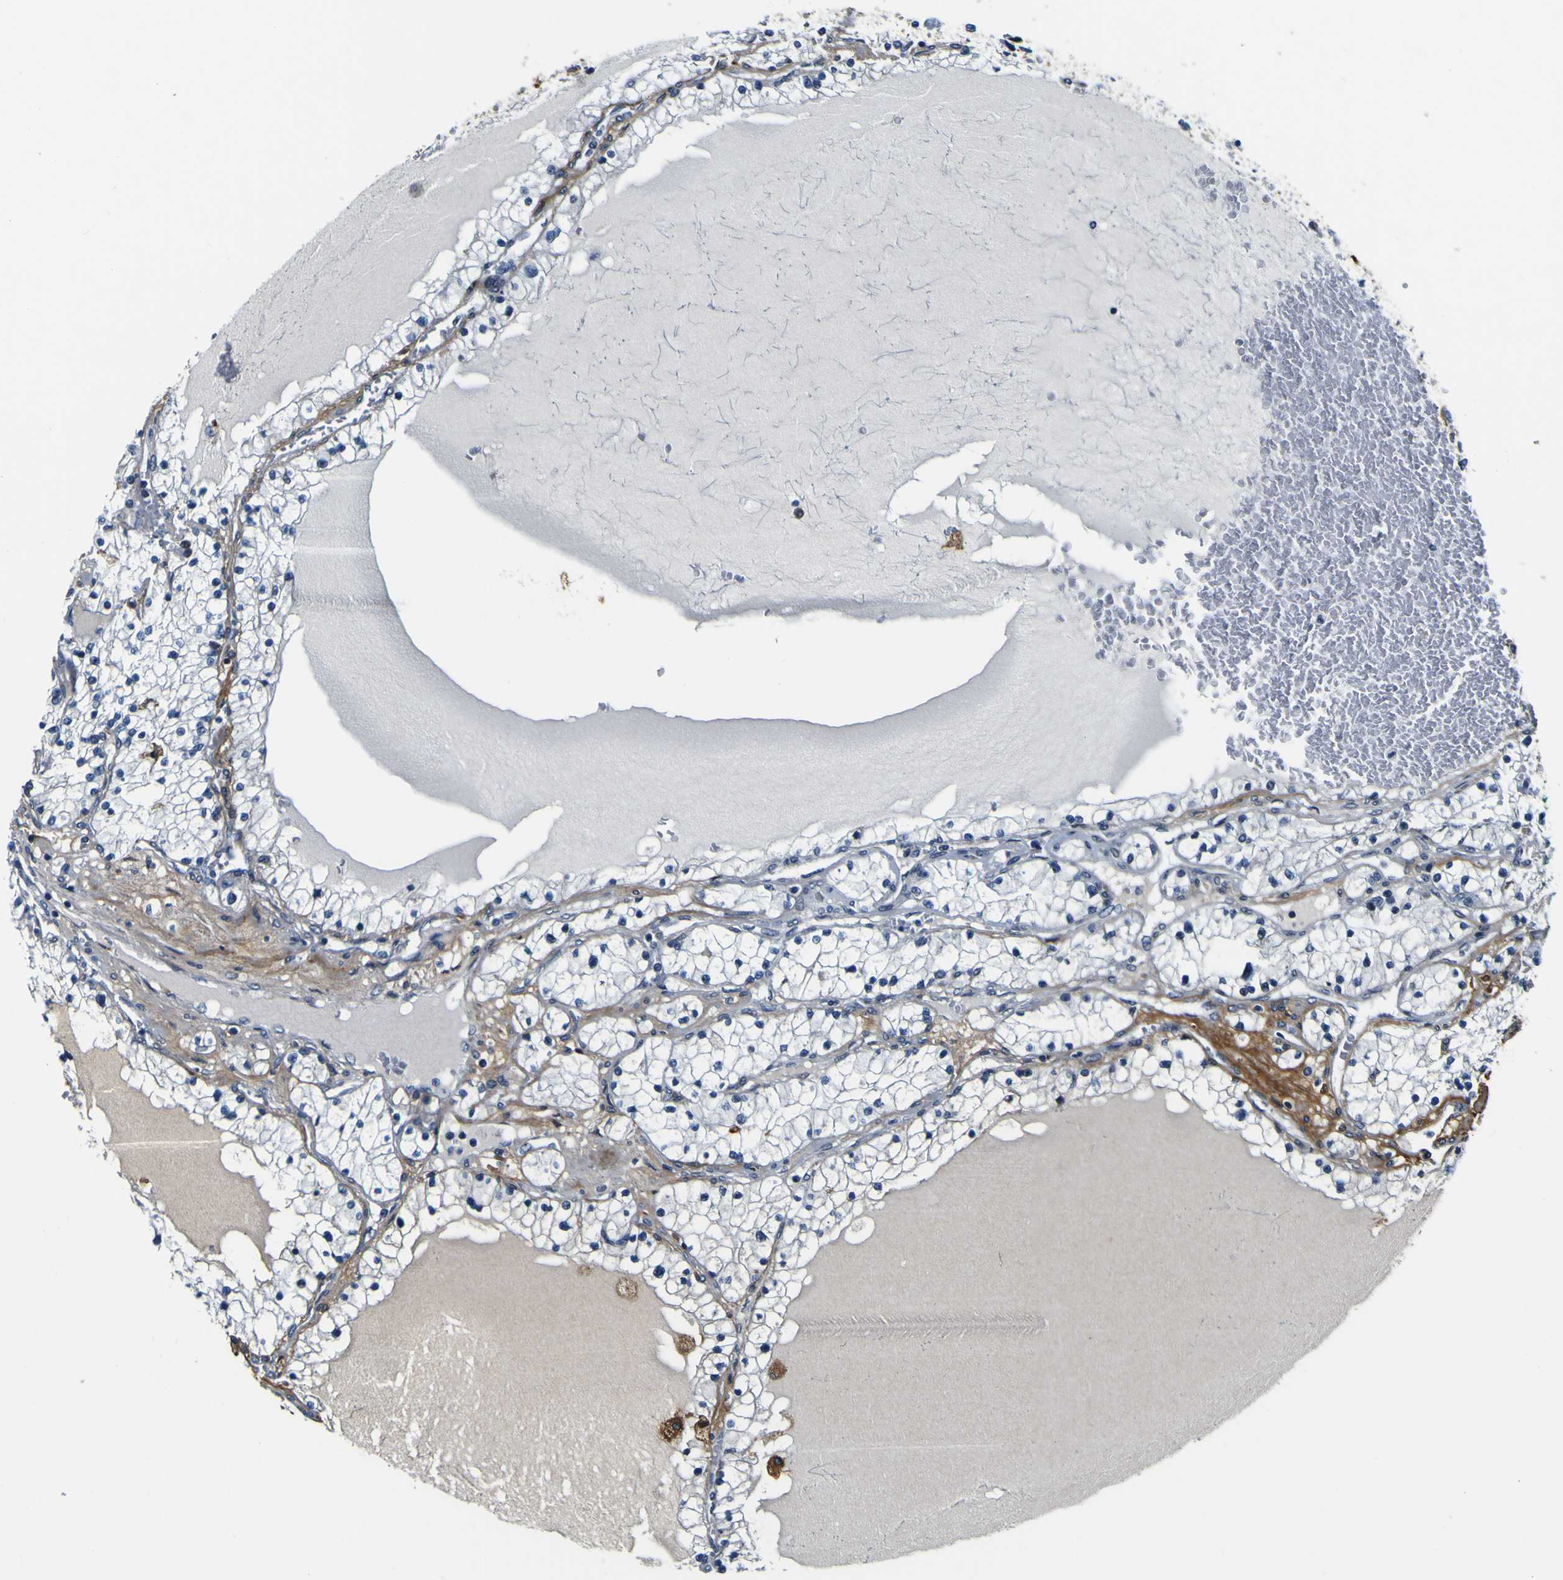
{"staining": {"intensity": "negative", "quantity": "none", "location": "none"}, "tissue": "renal cancer", "cell_type": "Tumor cells", "image_type": "cancer", "snomed": [{"axis": "morphology", "description": "Inflammation, NOS"}, {"axis": "morphology", "description": "Adenocarcinoma, NOS"}, {"axis": "topography", "description": "Kidney"}], "caption": "An immunohistochemistry (IHC) photomicrograph of renal cancer is shown. There is no staining in tumor cells of renal cancer.", "gene": "POSTN", "patient": {"sex": "male", "age": 68}}